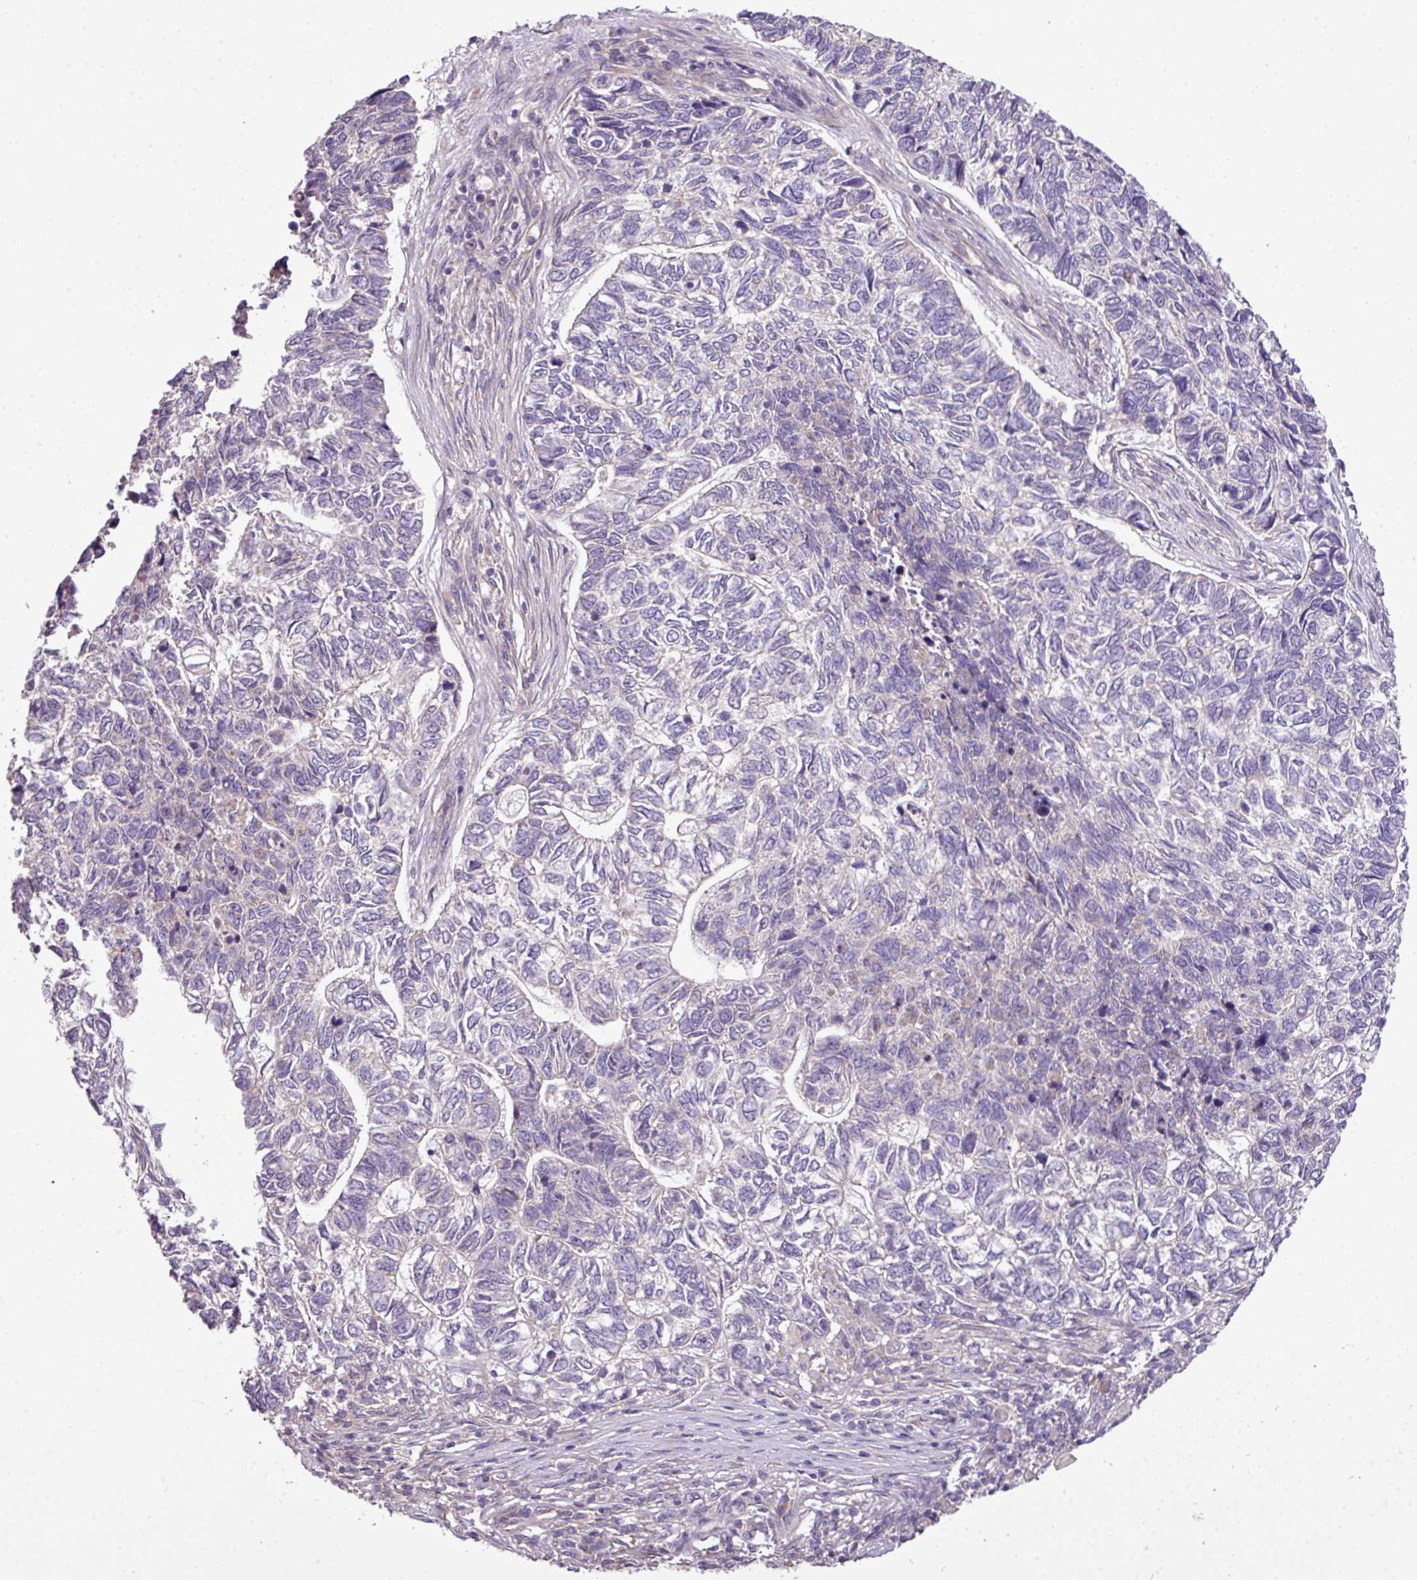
{"staining": {"intensity": "negative", "quantity": "none", "location": "none"}, "tissue": "skin cancer", "cell_type": "Tumor cells", "image_type": "cancer", "snomed": [{"axis": "morphology", "description": "Basal cell carcinoma"}, {"axis": "topography", "description": "Skin"}], "caption": "Micrograph shows no protein expression in tumor cells of basal cell carcinoma (skin) tissue.", "gene": "XIAP", "patient": {"sex": "female", "age": 65}}